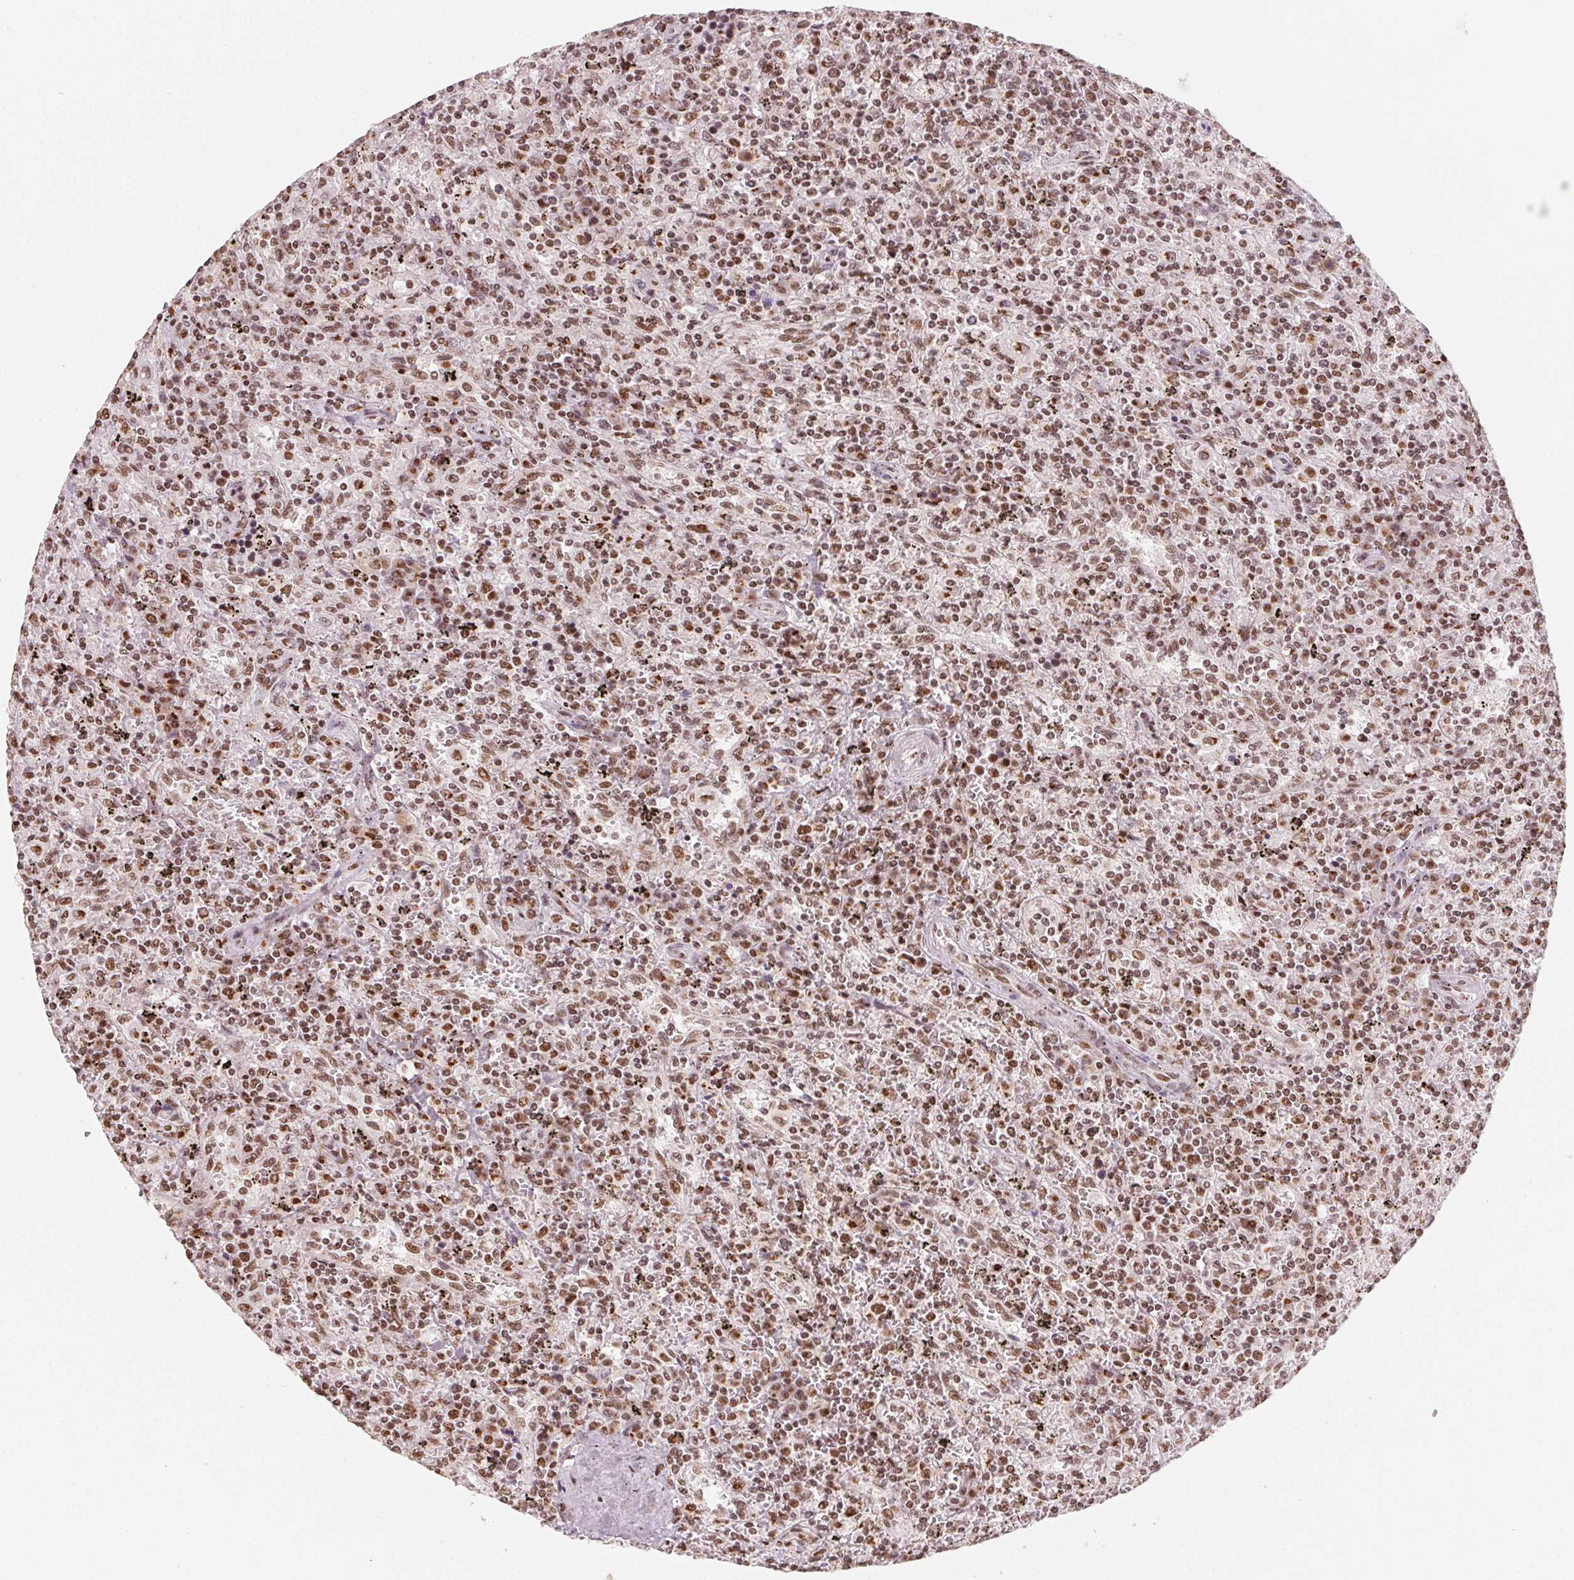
{"staining": {"intensity": "moderate", "quantity": ">75%", "location": "nuclear"}, "tissue": "lymphoma", "cell_type": "Tumor cells", "image_type": "cancer", "snomed": [{"axis": "morphology", "description": "Malignant lymphoma, non-Hodgkin's type, Low grade"}, {"axis": "topography", "description": "Spleen"}], "caption": "Protein staining reveals moderate nuclear staining in approximately >75% of tumor cells in low-grade malignant lymphoma, non-Hodgkin's type.", "gene": "TOPORS", "patient": {"sex": "male", "age": 62}}